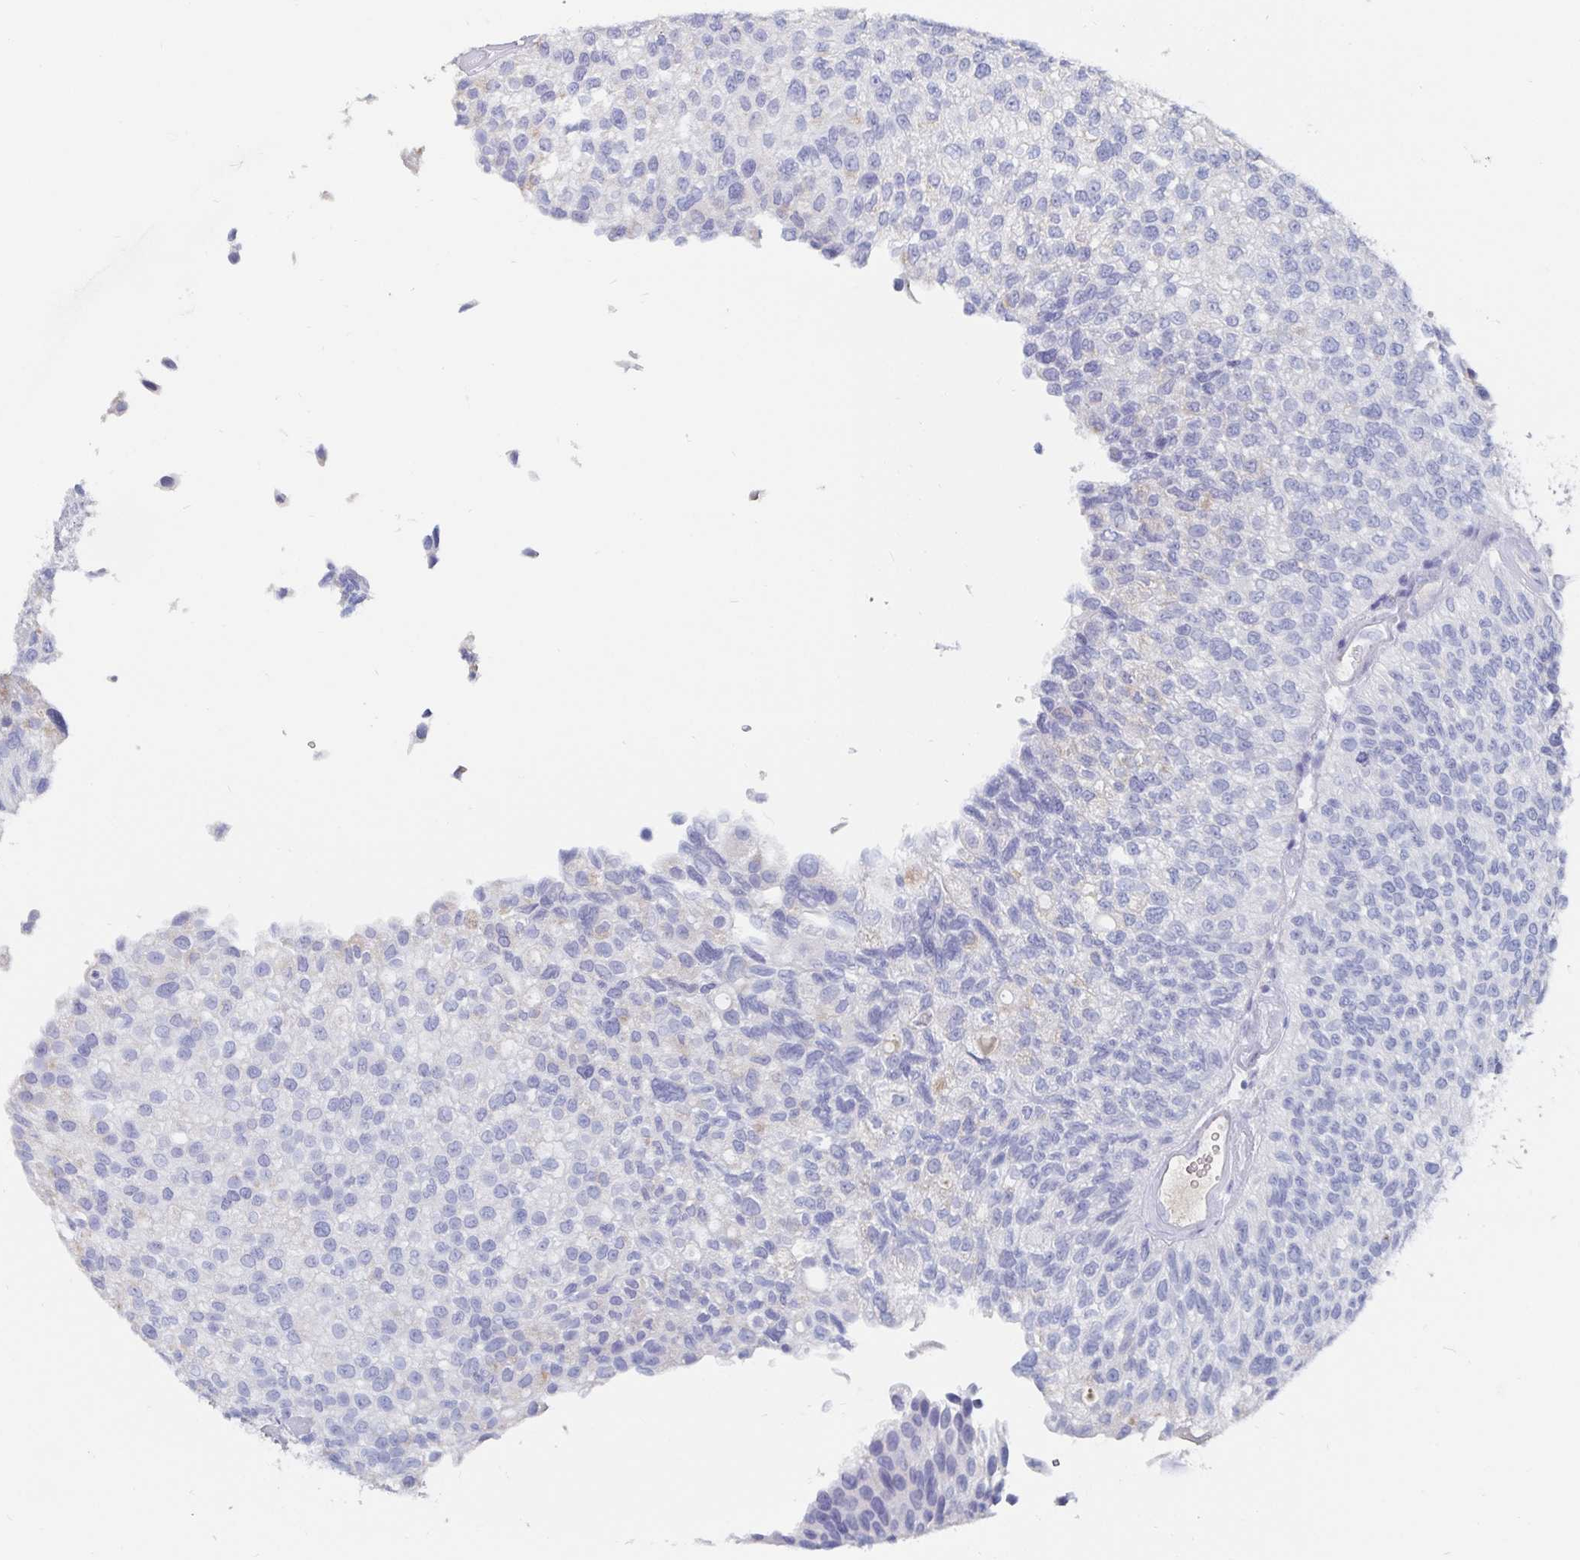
{"staining": {"intensity": "negative", "quantity": "none", "location": "none"}, "tissue": "urothelial cancer", "cell_type": "Tumor cells", "image_type": "cancer", "snomed": [{"axis": "morphology", "description": "Urothelial carcinoma, NOS"}, {"axis": "topography", "description": "Urinary bladder"}], "caption": "Immunohistochemistry micrograph of urothelial cancer stained for a protein (brown), which demonstrates no positivity in tumor cells.", "gene": "CFAP69", "patient": {"sex": "male", "age": 87}}